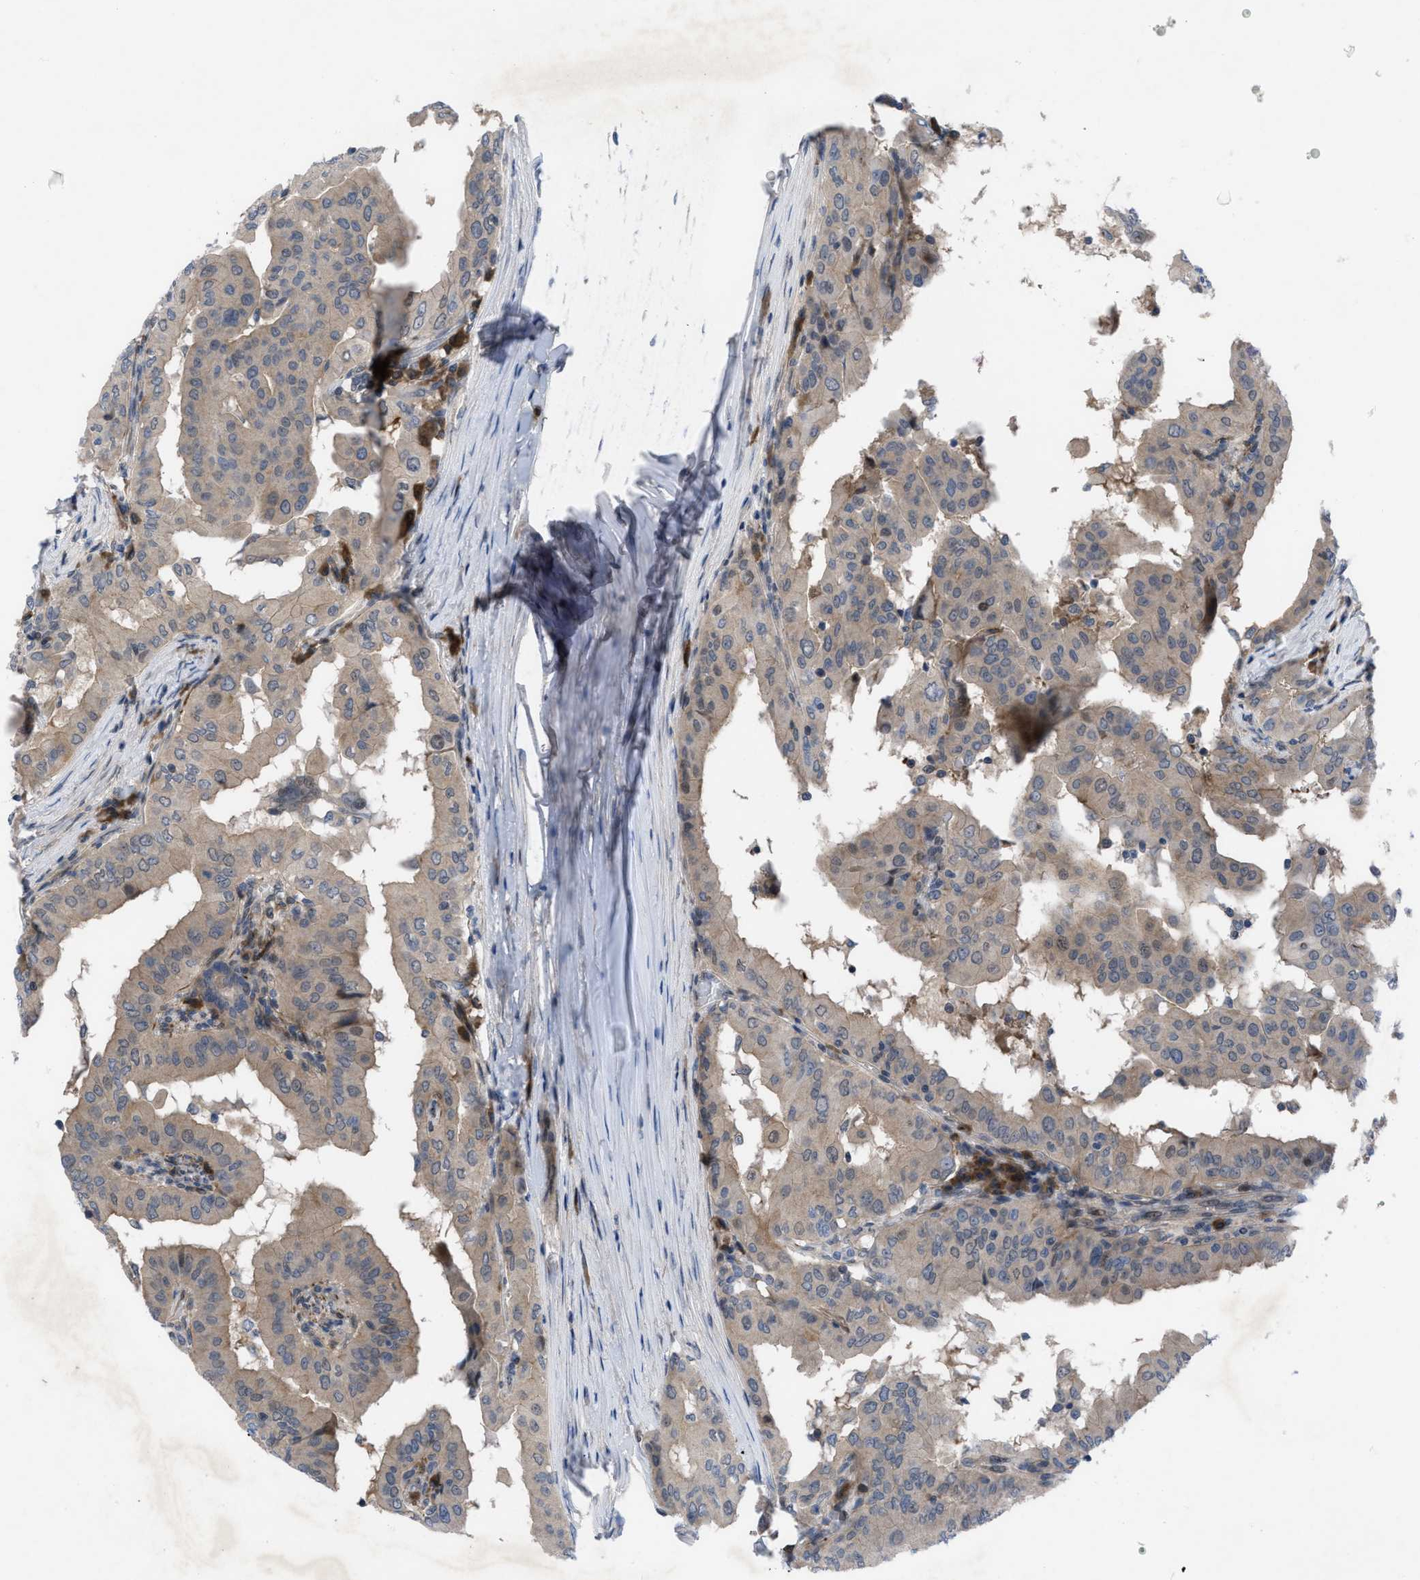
{"staining": {"intensity": "moderate", "quantity": ">75%", "location": "cytoplasmic/membranous"}, "tissue": "thyroid cancer", "cell_type": "Tumor cells", "image_type": "cancer", "snomed": [{"axis": "morphology", "description": "Papillary adenocarcinoma, NOS"}, {"axis": "topography", "description": "Thyroid gland"}], "caption": "About >75% of tumor cells in thyroid cancer display moderate cytoplasmic/membranous protein staining as visualized by brown immunohistochemical staining.", "gene": "IL17RE", "patient": {"sex": "male", "age": 33}}